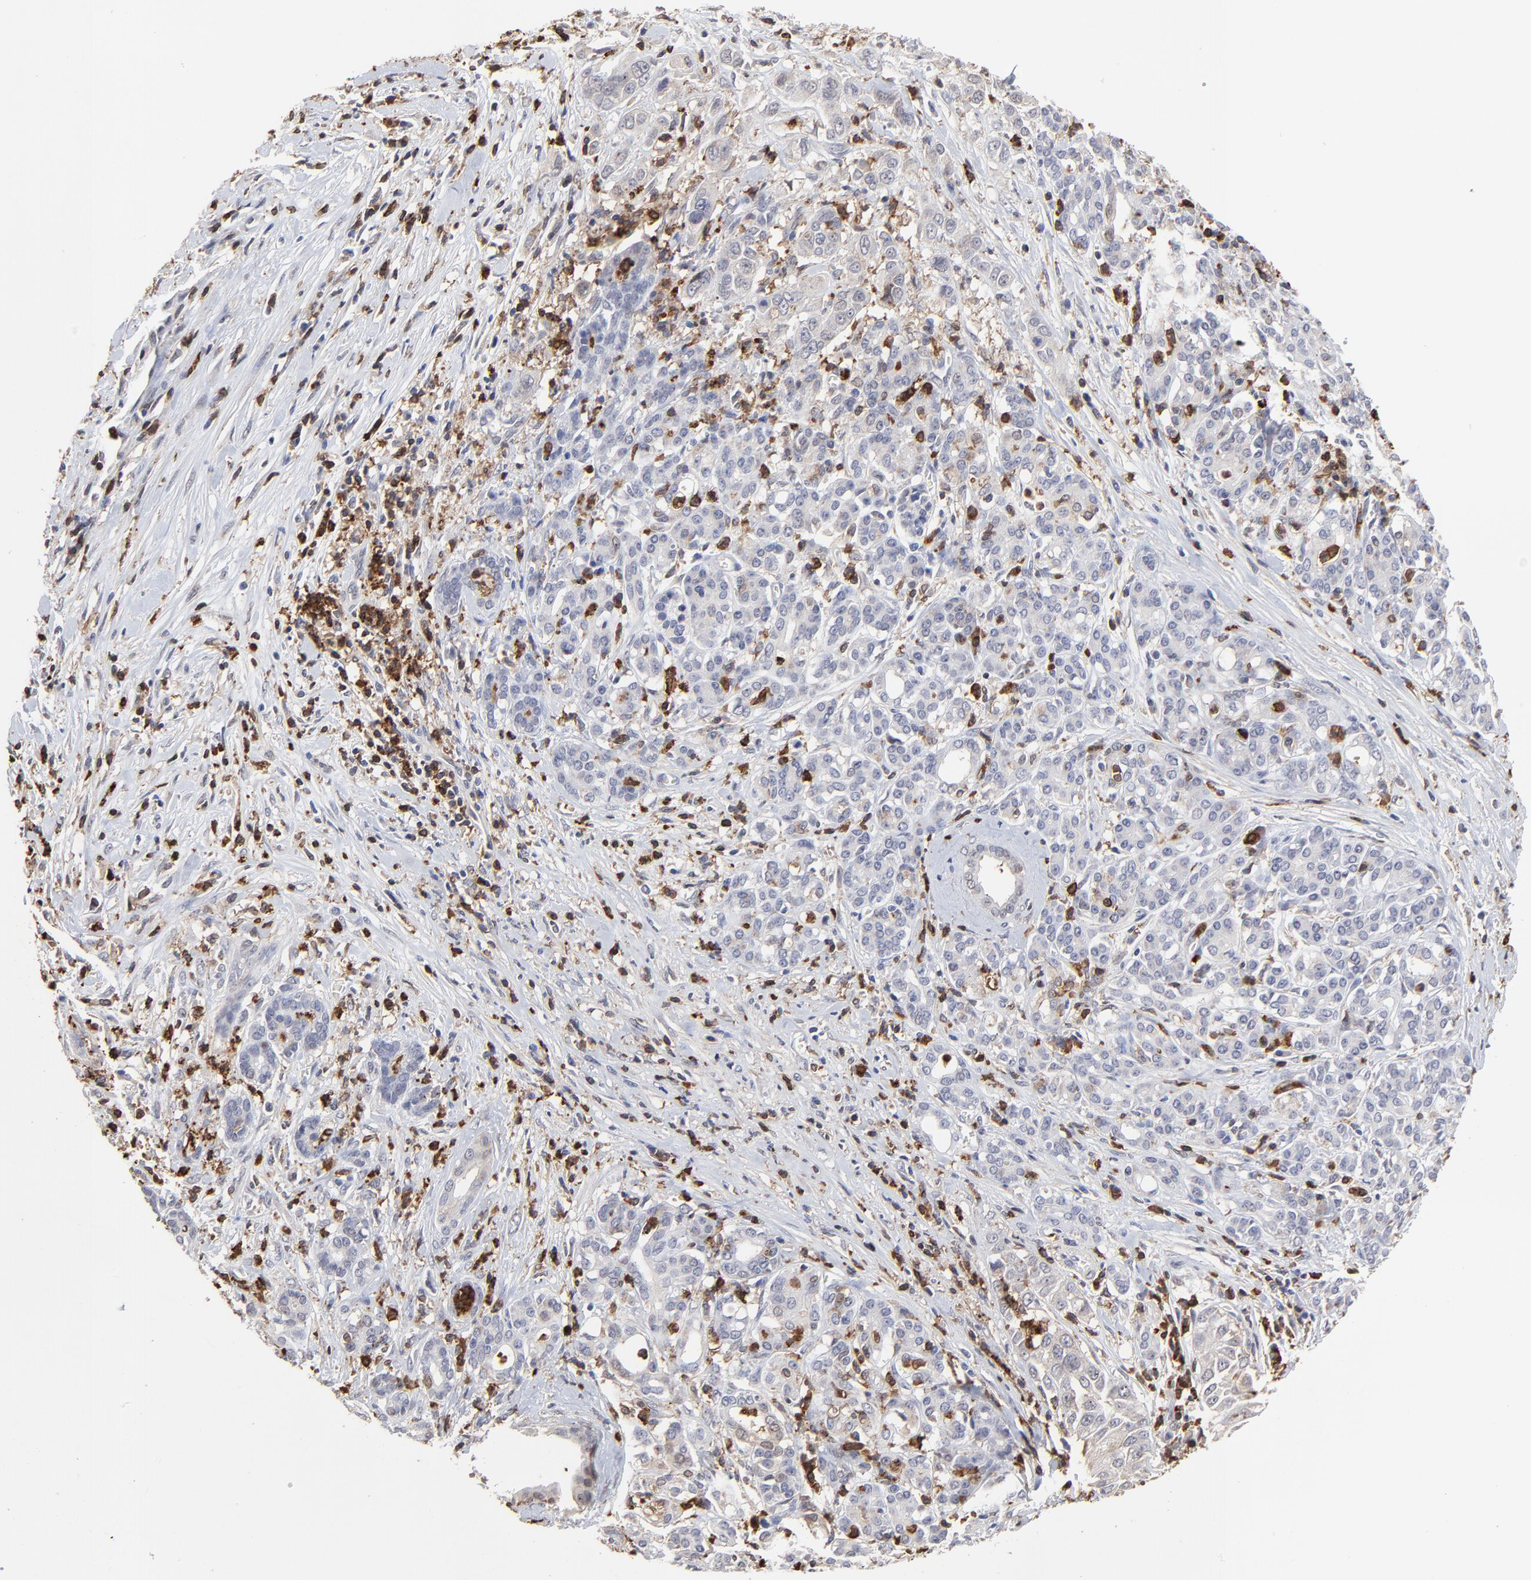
{"staining": {"intensity": "negative", "quantity": "none", "location": "none"}, "tissue": "pancreatic cancer", "cell_type": "Tumor cells", "image_type": "cancer", "snomed": [{"axis": "morphology", "description": "Adenocarcinoma, NOS"}, {"axis": "topography", "description": "Pancreas"}], "caption": "Protein analysis of pancreatic adenocarcinoma shows no significant staining in tumor cells.", "gene": "SLC6A14", "patient": {"sex": "female", "age": 52}}